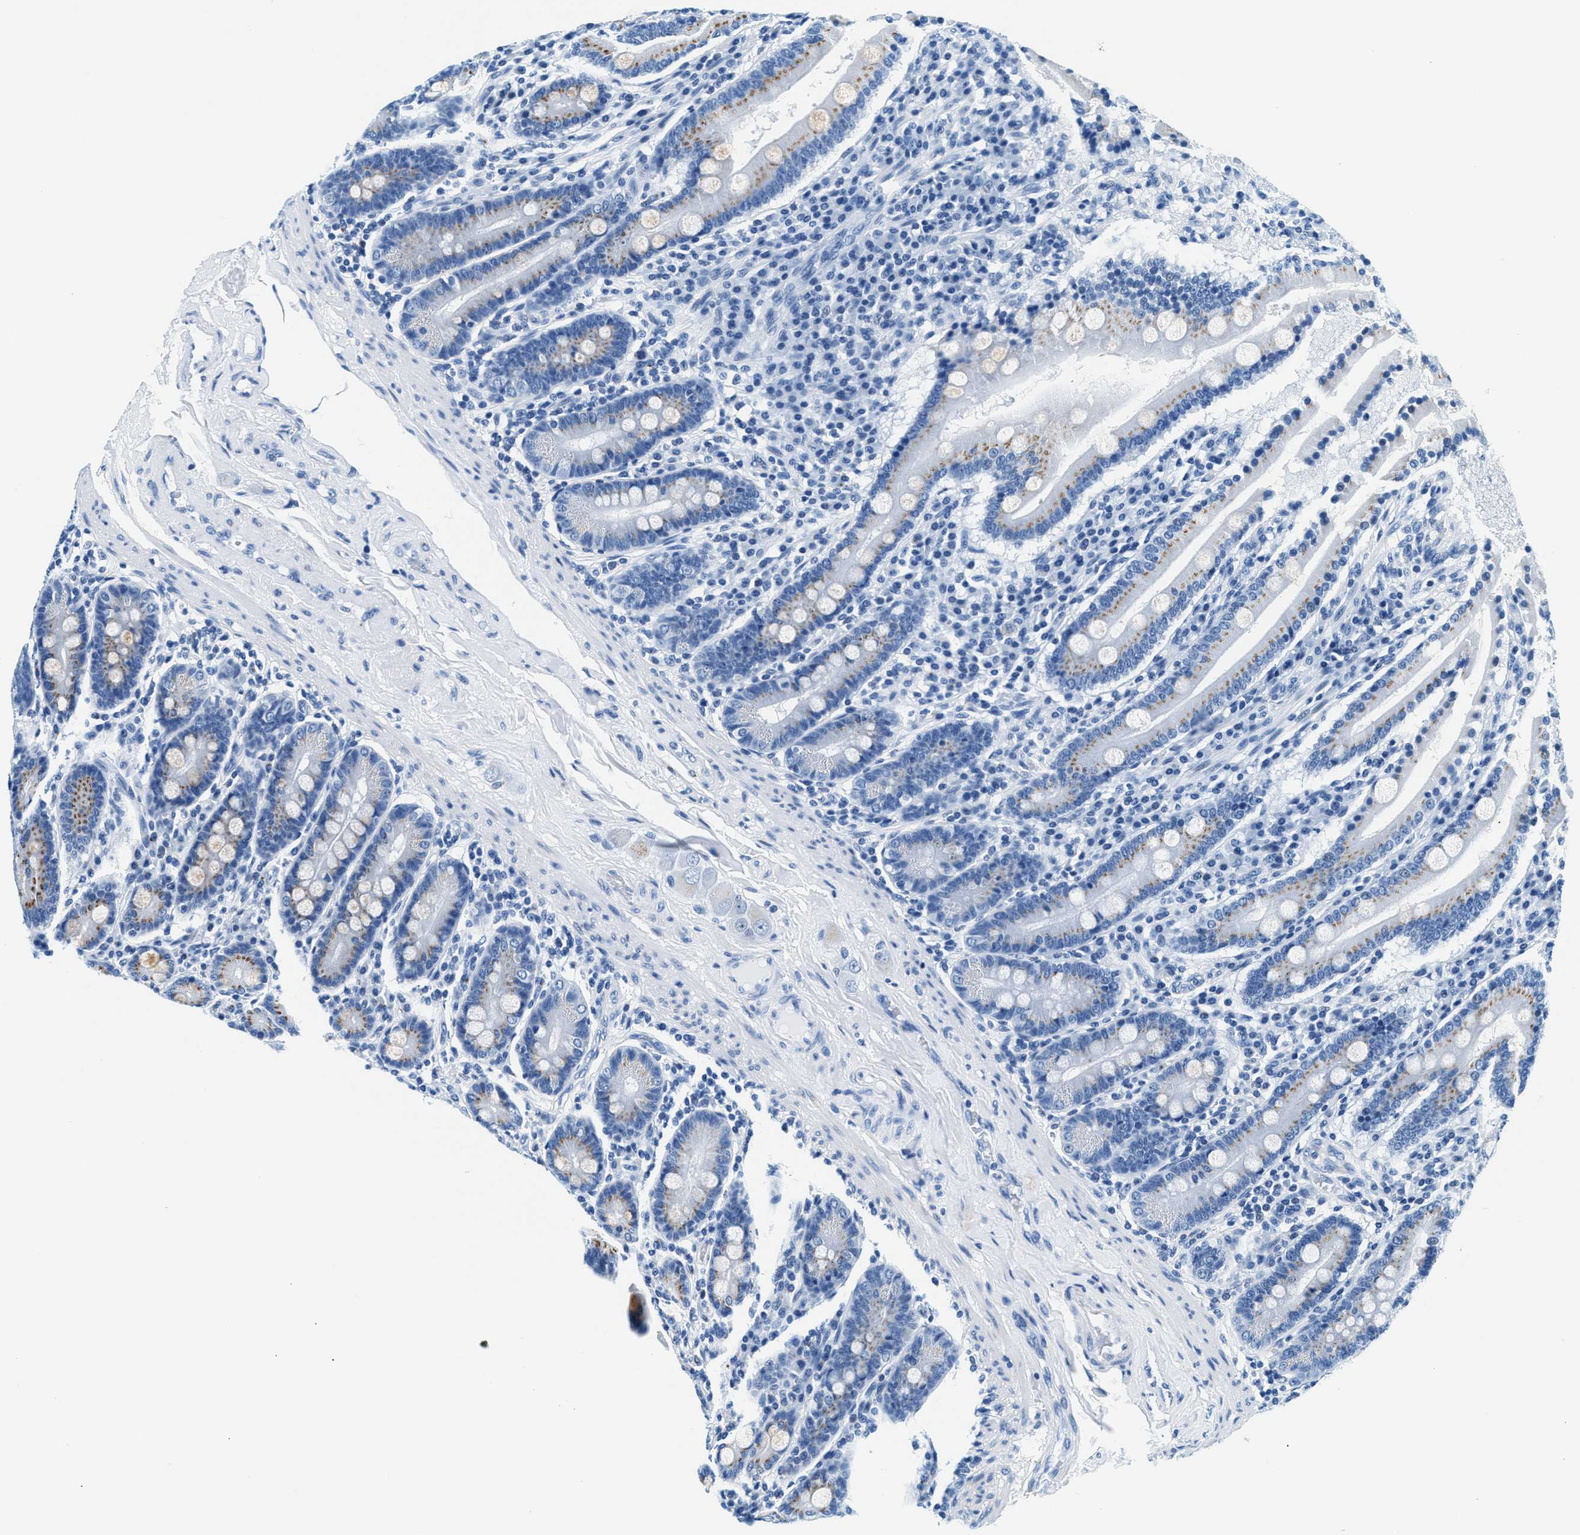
{"staining": {"intensity": "moderate", "quantity": "<25%", "location": "cytoplasmic/membranous"}, "tissue": "duodenum", "cell_type": "Glandular cells", "image_type": "normal", "snomed": [{"axis": "morphology", "description": "Normal tissue, NOS"}, {"axis": "topography", "description": "Duodenum"}], "caption": "High-magnification brightfield microscopy of unremarkable duodenum stained with DAB (brown) and counterstained with hematoxylin (blue). glandular cells exhibit moderate cytoplasmic/membranous expression is seen in about<25% of cells.", "gene": "VPS53", "patient": {"sex": "male", "age": 50}}